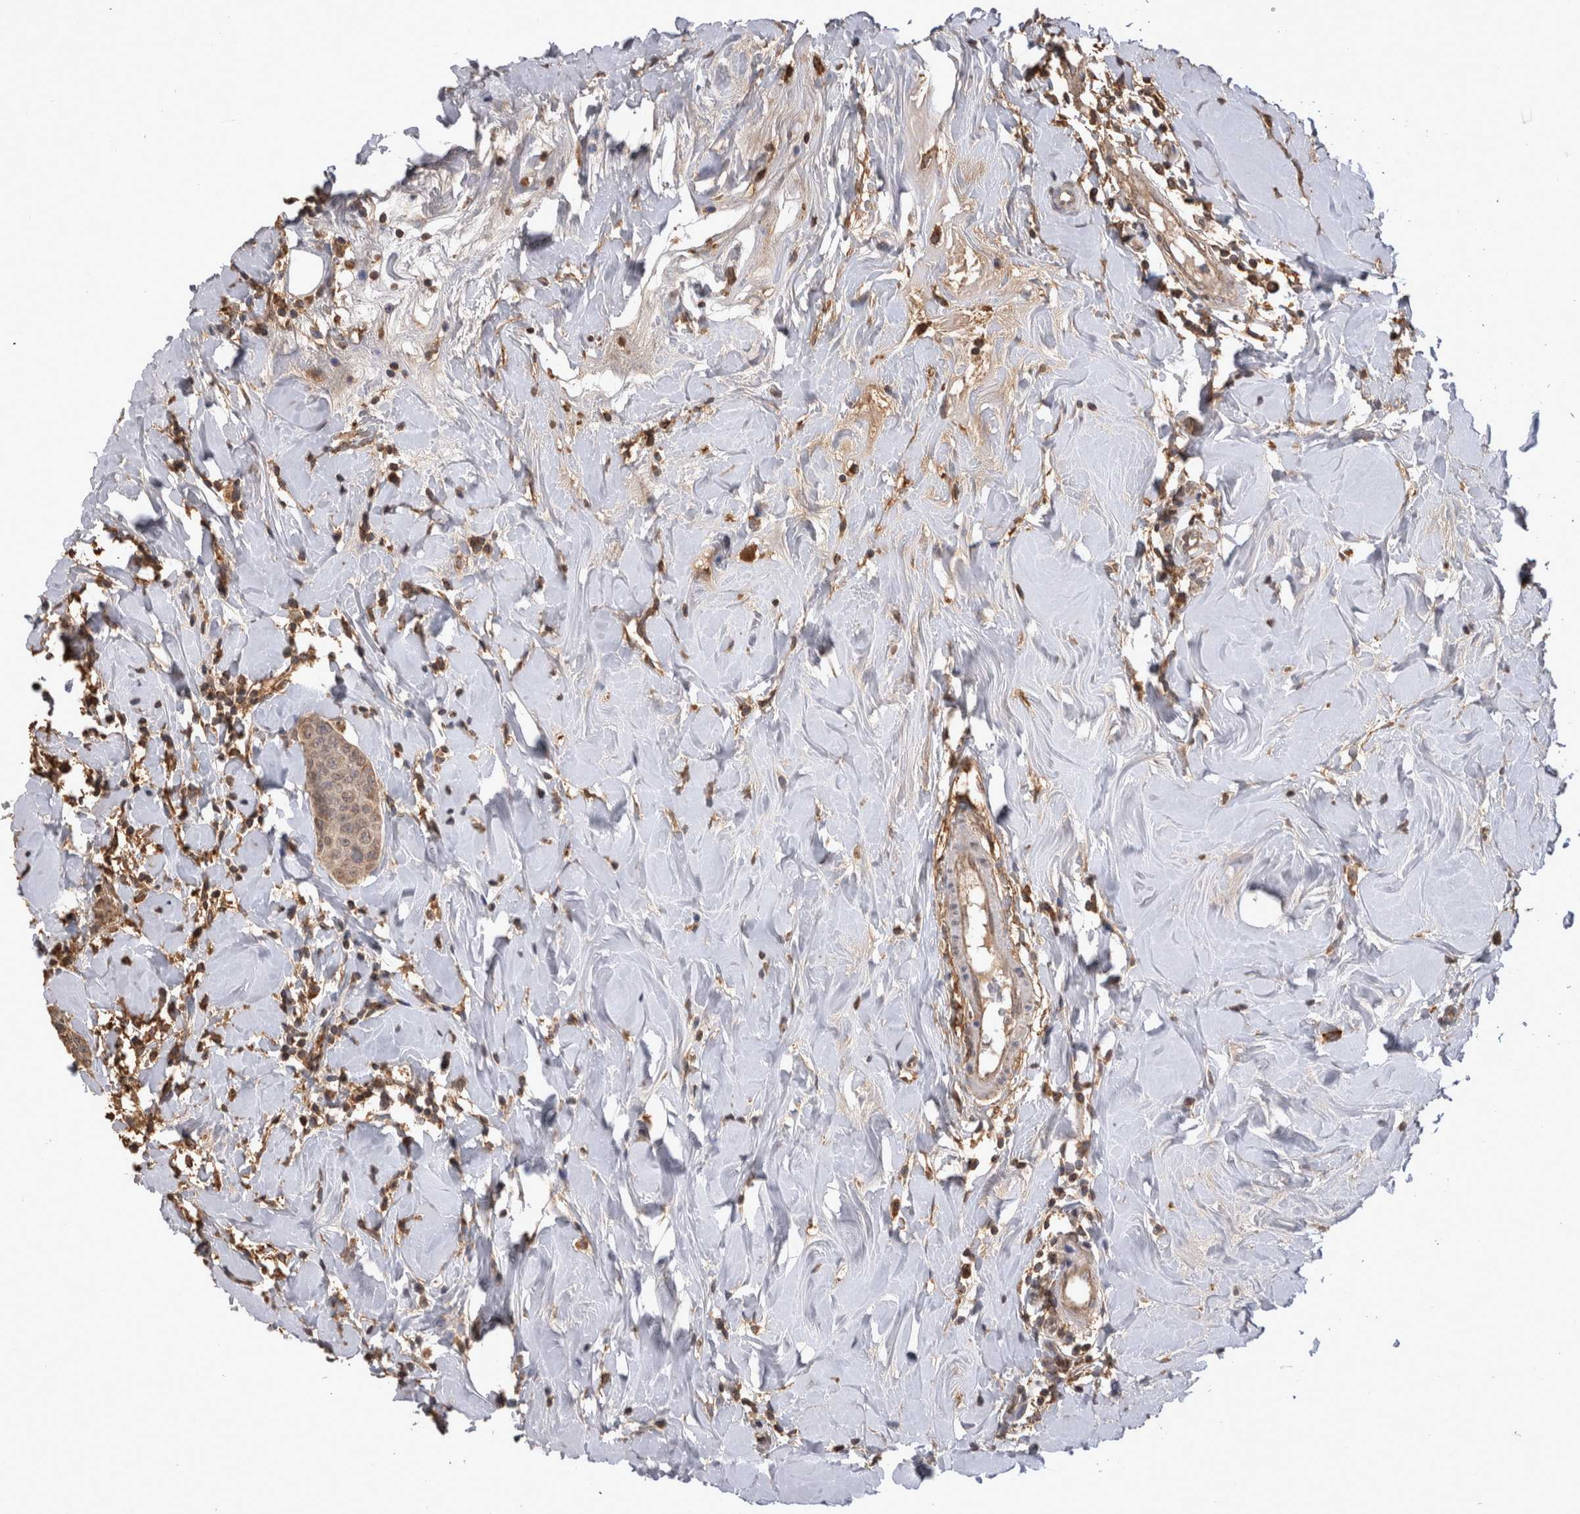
{"staining": {"intensity": "weak", "quantity": ">75%", "location": "cytoplasmic/membranous"}, "tissue": "breast cancer", "cell_type": "Tumor cells", "image_type": "cancer", "snomed": [{"axis": "morphology", "description": "Normal tissue, NOS"}, {"axis": "morphology", "description": "Duct carcinoma"}, {"axis": "topography", "description": "Breast"}], "caption": "Breast invasive ductal carcinoma stained with a brown dye demonstrates weak cytoplasmic/membranous positive positivity in about >75% of tumor cells.", "gene": "PREP", "patient": {"sex": "female", "age": 40}}